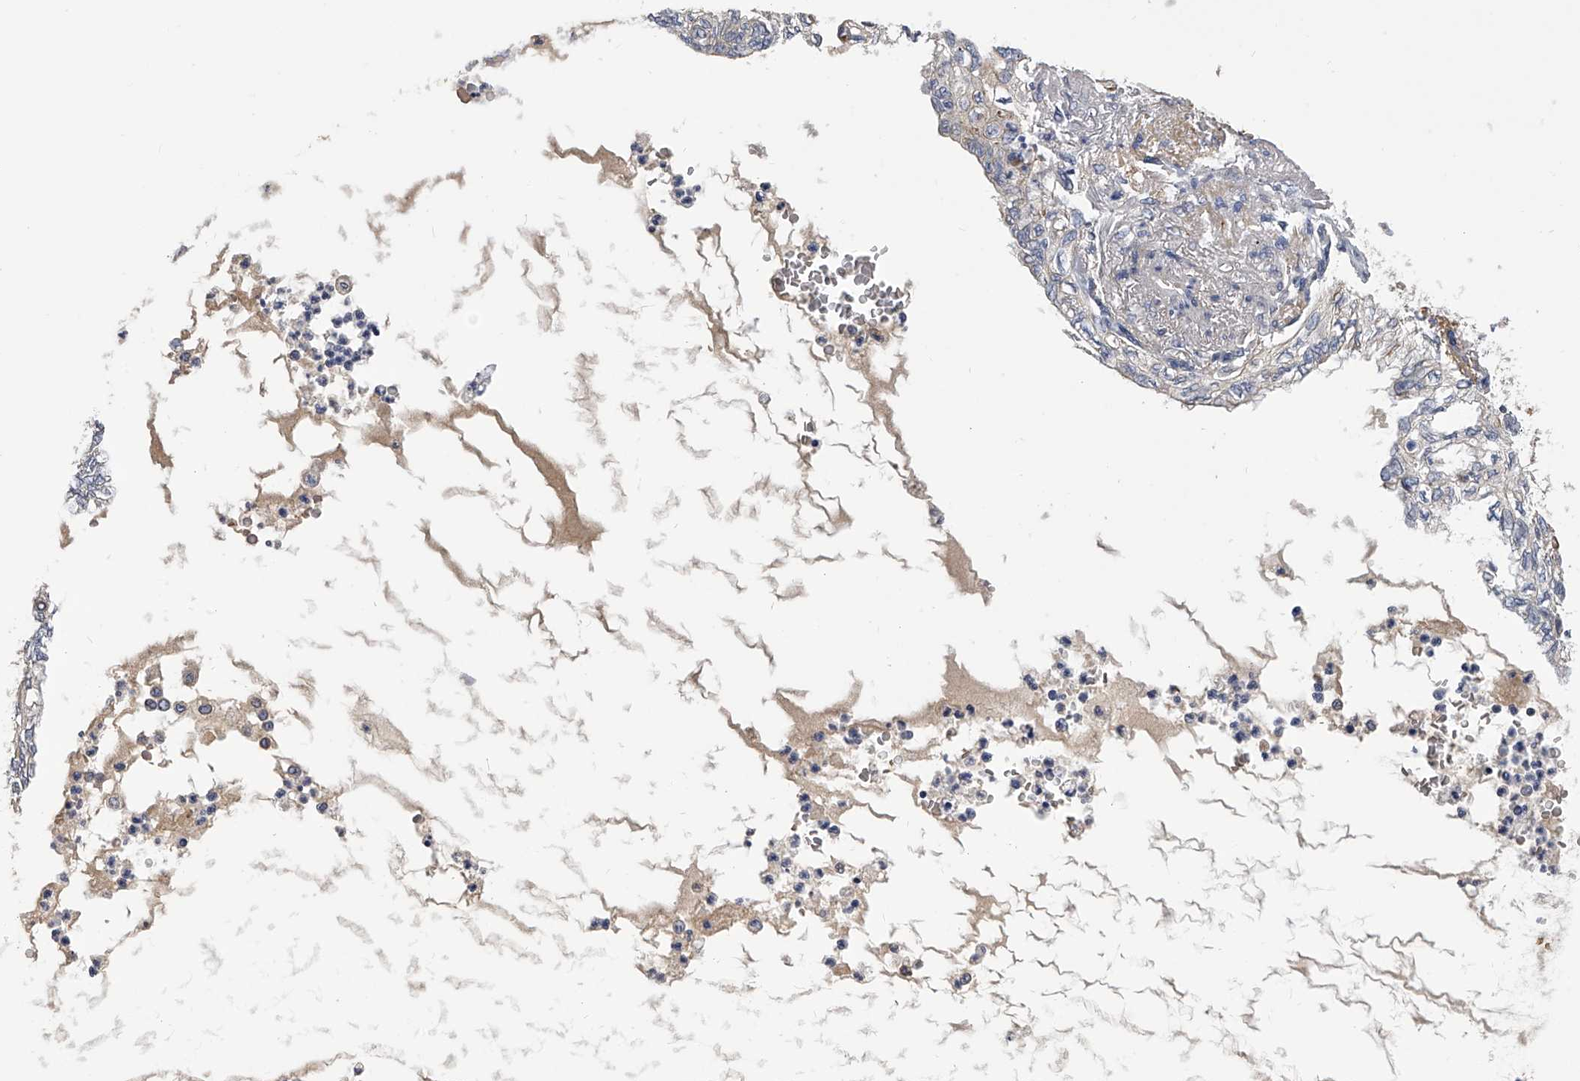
{"staining": {"intensity": "weak", "quantity": "<25%", "location": "cytoplasmic/membranous"}, "tissue": "lung cancer", "cell_type": "Tumor cells", "image_type": "cancer", "snomed": [{"axis": "morphology", "description": "Adenocarcinoma, NOS"}, {"axis": "topography", "description": "Lung"}], "caption": "Lung cancer was stained to show a protein in brown. There is no significant expression in tumor cells. The staining is performed using DAB brown chromogen with nuclei counter-stained in using hematoxylin.", "gene": "MDN1", "patient": {"sex": "female", "age": 70}}